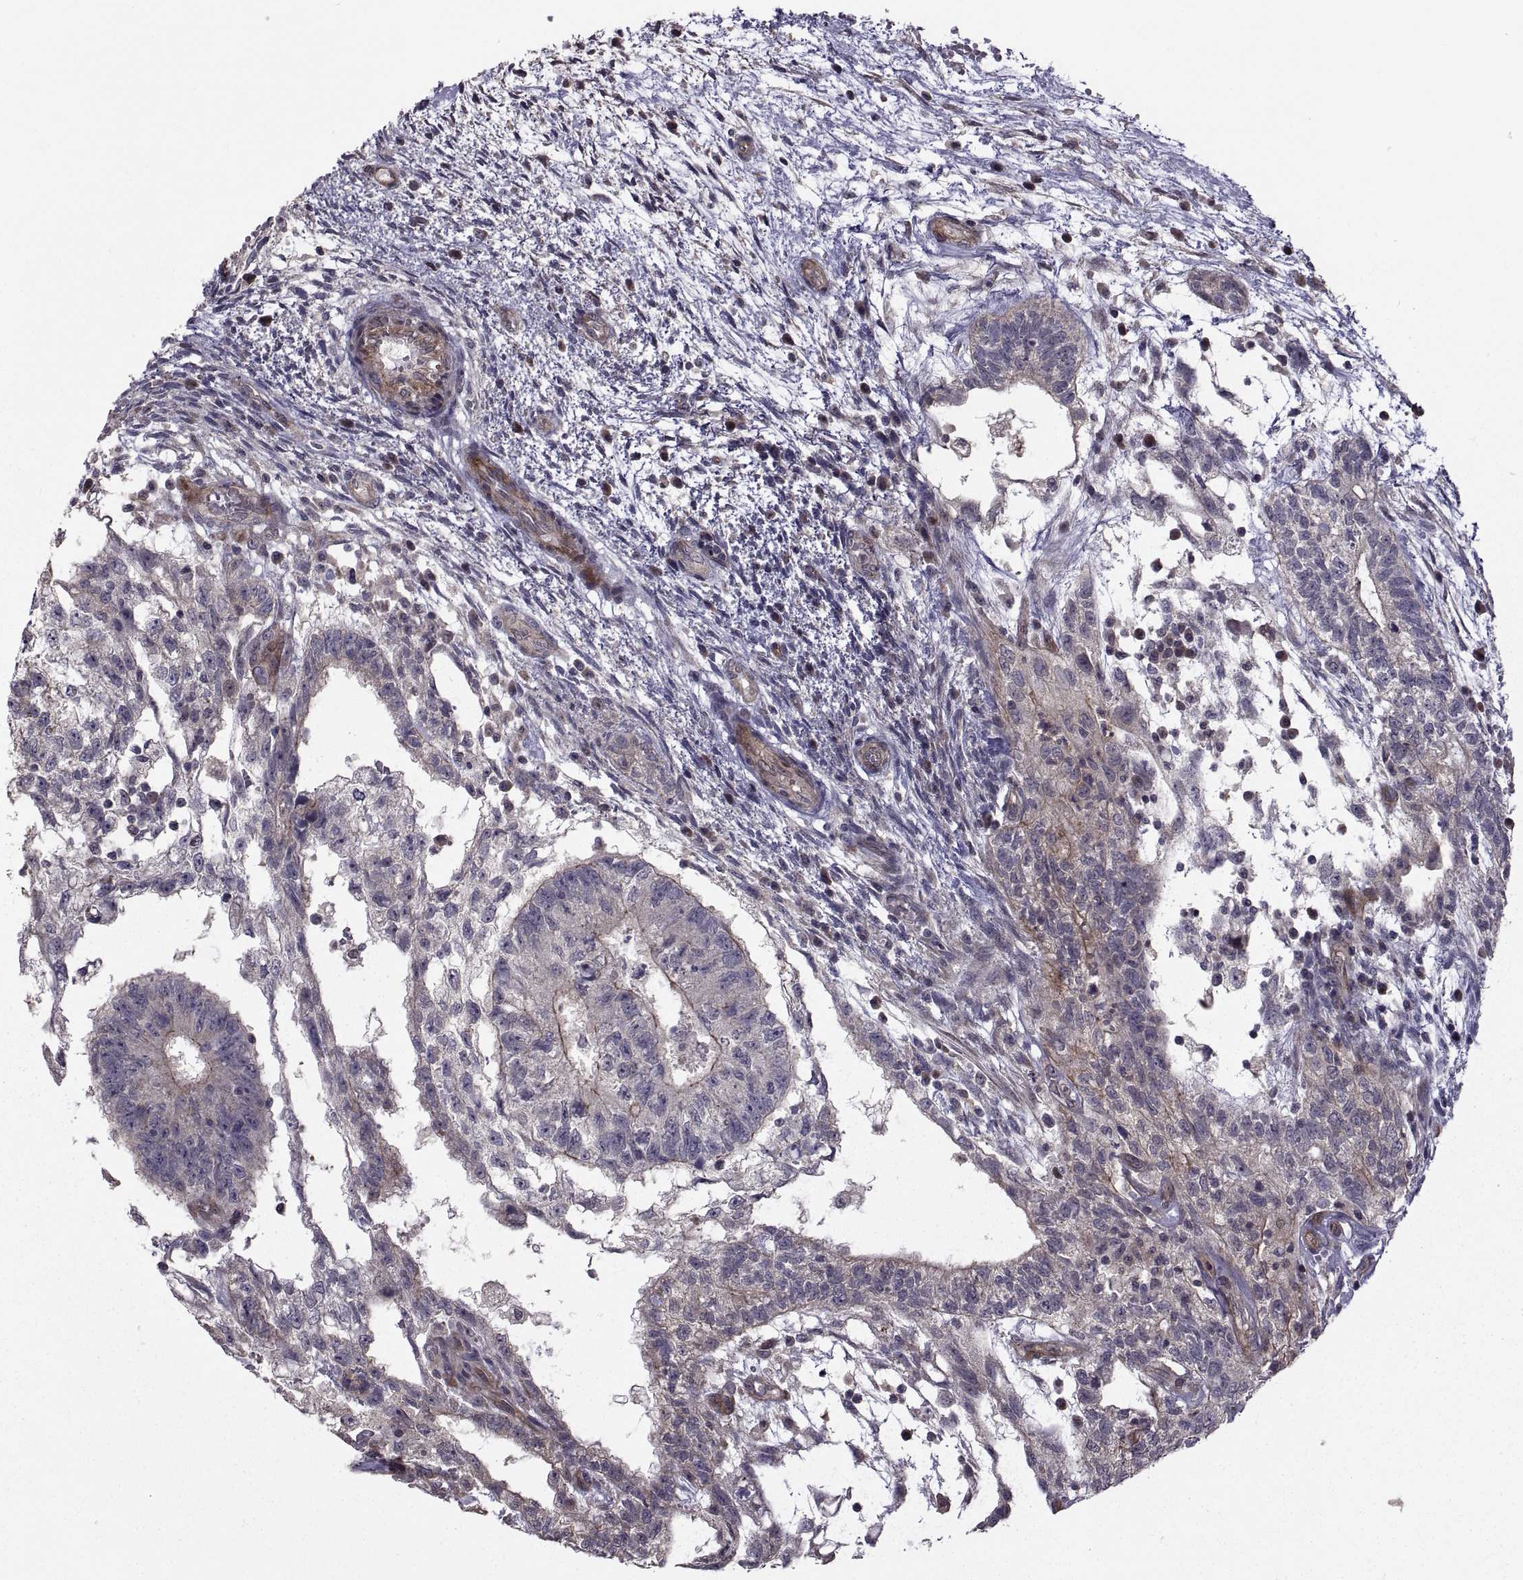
{"staining": {"intensity": "strong", "quantity": "<25%", "location": "cytoplasmic/membranous"}, "tissue": "testis cancer", "cell_type": "Tumor cells", "image_type": "cancer", "snomed": [{"axis": "morphology", "description": "Normal tissue, NOS"}, {"axis": "morphology", "description": "Carcinoma, Embryonal, NOS"}, {"axis": "topography", "description": "Testis"}, {"axis": "topography", "description": "Epididymis"}], "caption": "Immunohistochemistry of testis cancer (embryonal carcinoma) reveals medium levels of strong cytoplasmic/membranous positivity in about <25% of tumor cells. (Brightfield microscopy of DAB IHC at high magnification).", "gene": "PMM2", "patient": {"sex": "male", "age": 32}}